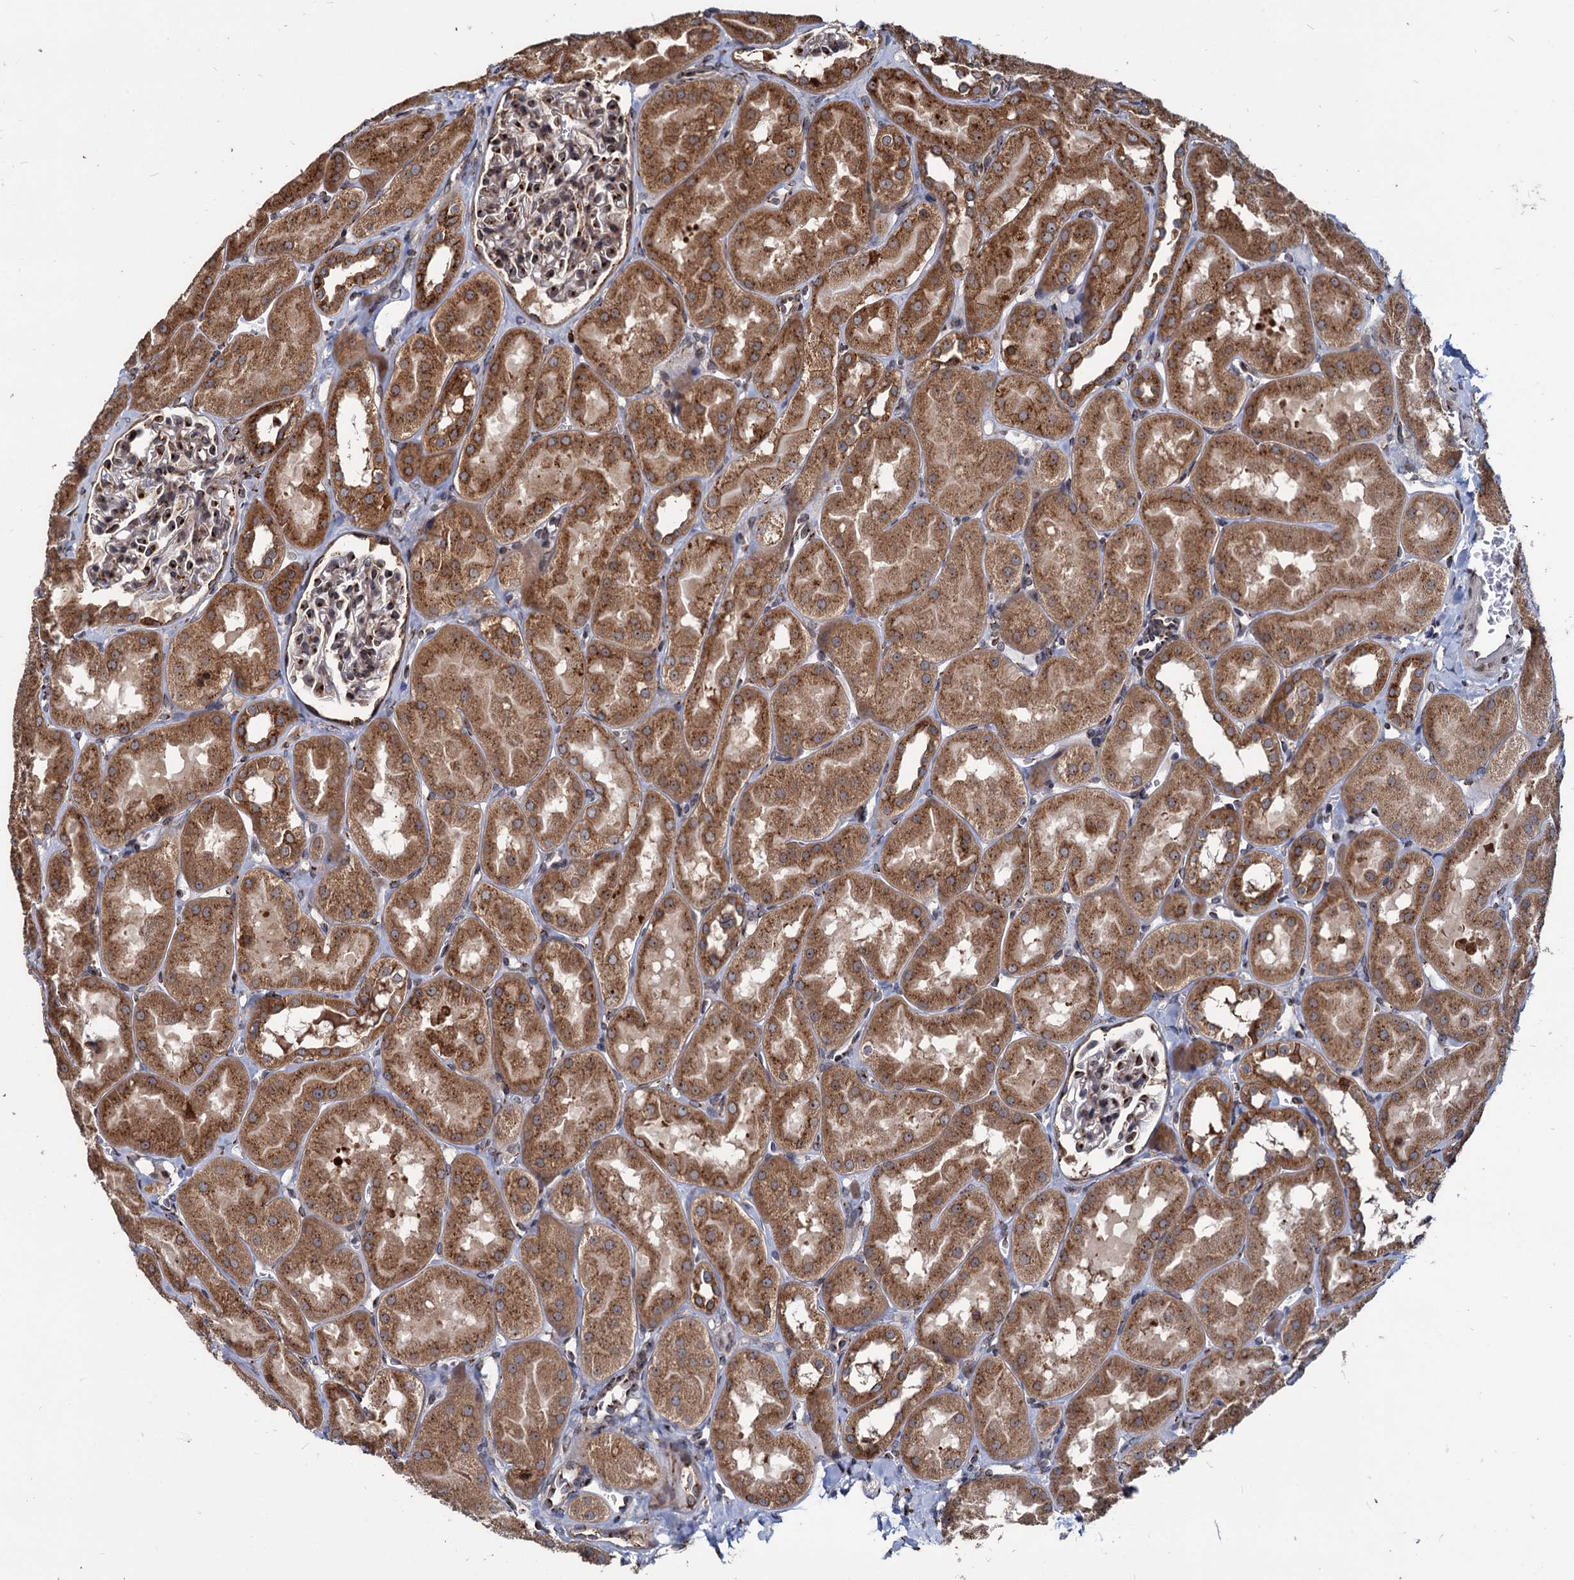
{"staining": {"intensity": "strong", "quantity": "25%-75%", "location": "cytoplasmic/membranous"}, "tissue": "kidney", "cell_type": "Cells in glomeruli", "image_type": "normal", "snomed": [{"axis": "morphology", "description": "Normal tissue, NOS"}, {"axis": "topography", "description": "Kidney"}, {"axis": "topography", "description": "Urinary bladder"}], "caption": "Brown immunohistochemical staining in unremarkable kidney exhibits strong cytoplasmic/membranous positivity in about 25%-75% of cells in glomeruli.", "gene": "SAAL1", "patient": {"sex": "male", "age": 16}}